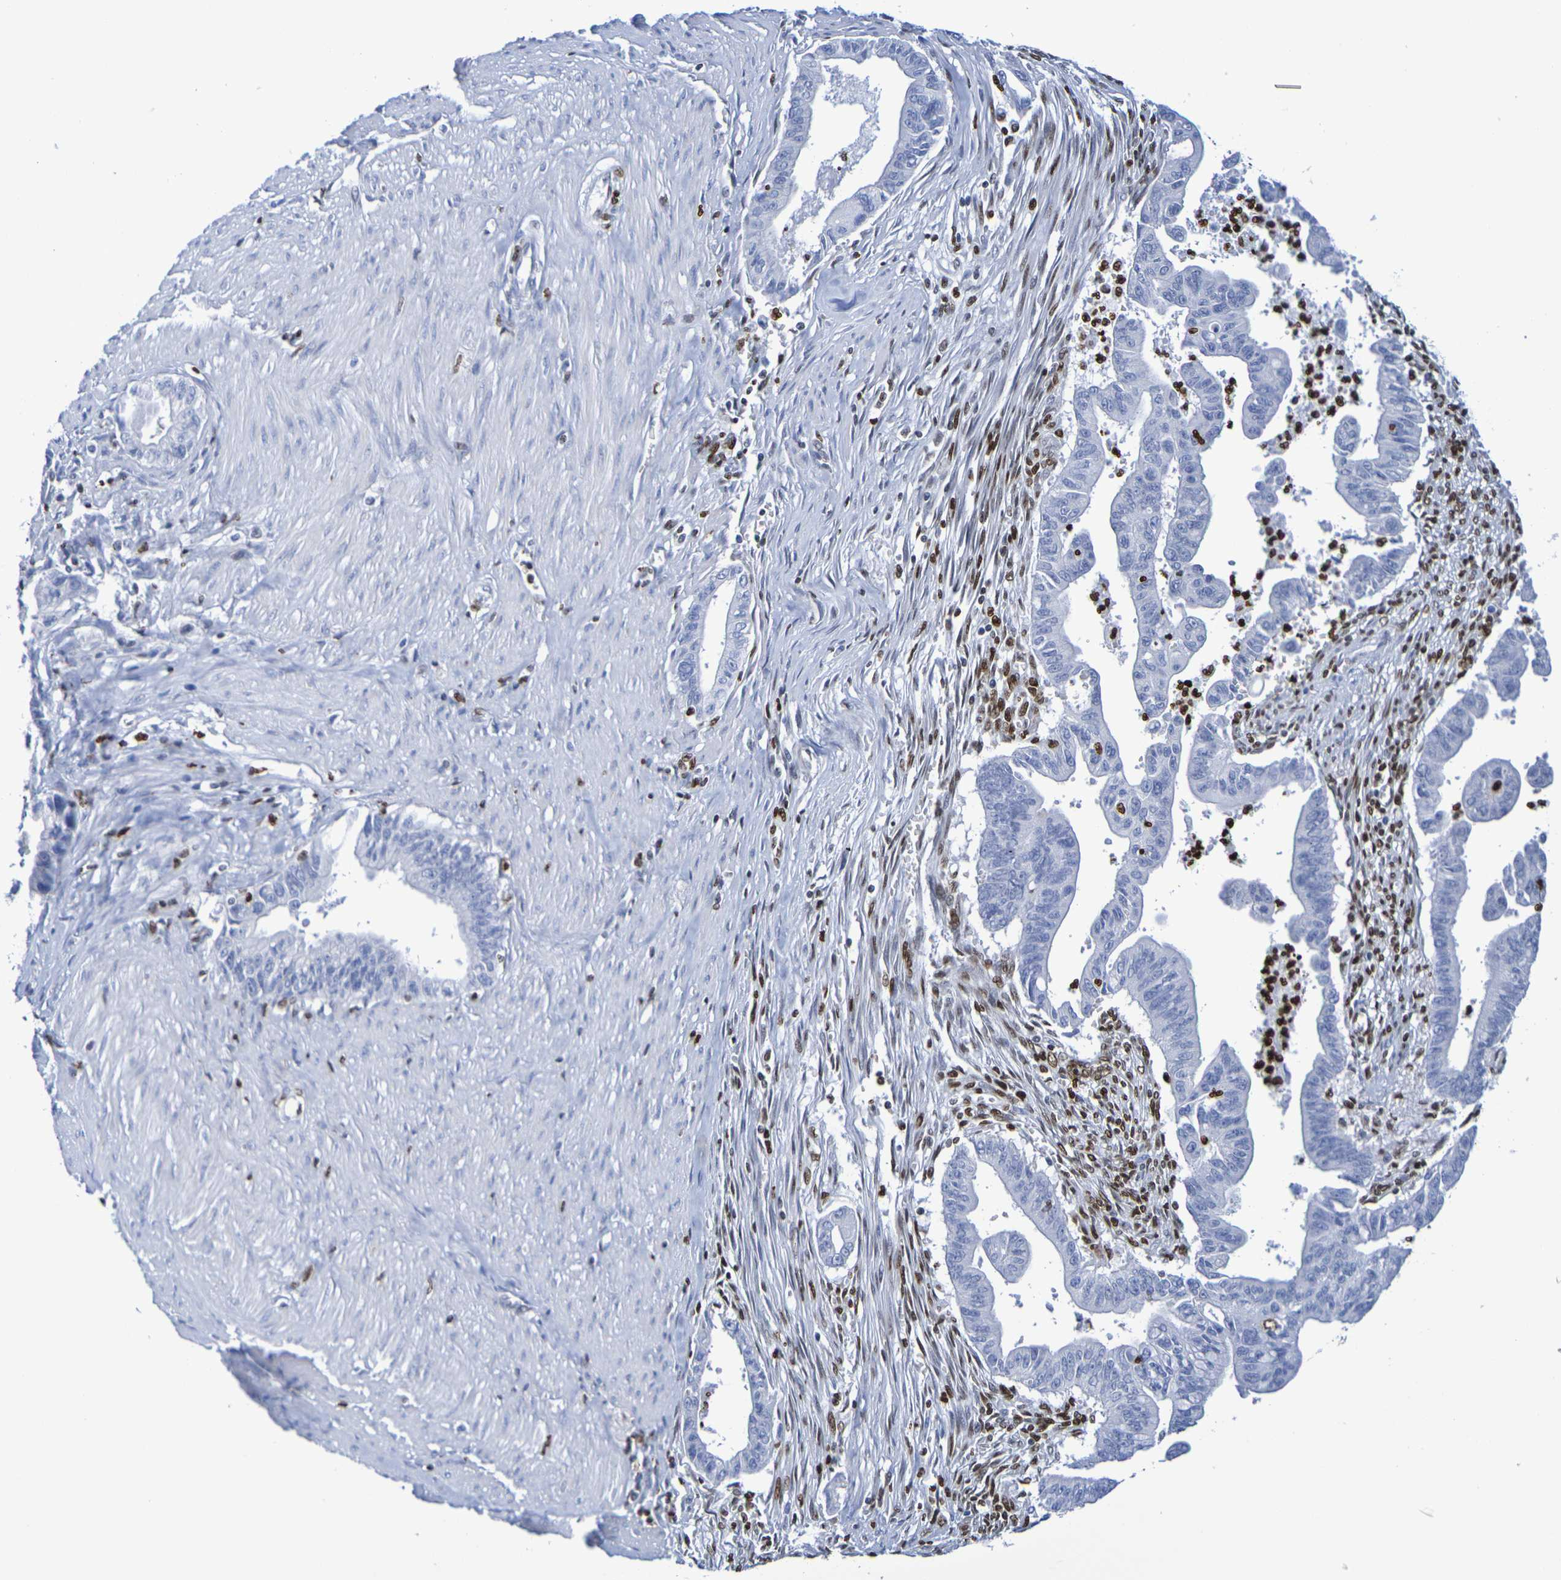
{"staining": {"intensity": "negative", "quantity": "none", "location": "none"}, "tissue": "pancreatic cancer", "cell_type": "Tumor cells", "image_type": "cancer", "snomed": [{"axis": "morphology", "description": "Adenocarcinoma, NOS"}, {"axis": "topography", "description": "Pancreas"}], "caption": "Pancreatic cancer (adenocarcinoma) stained for a protein using immunohistochemistry (IHC) reveals no positivity tumor cells.", "gene": "H1-5", "patient": {"sex": "male", "age": 70}}